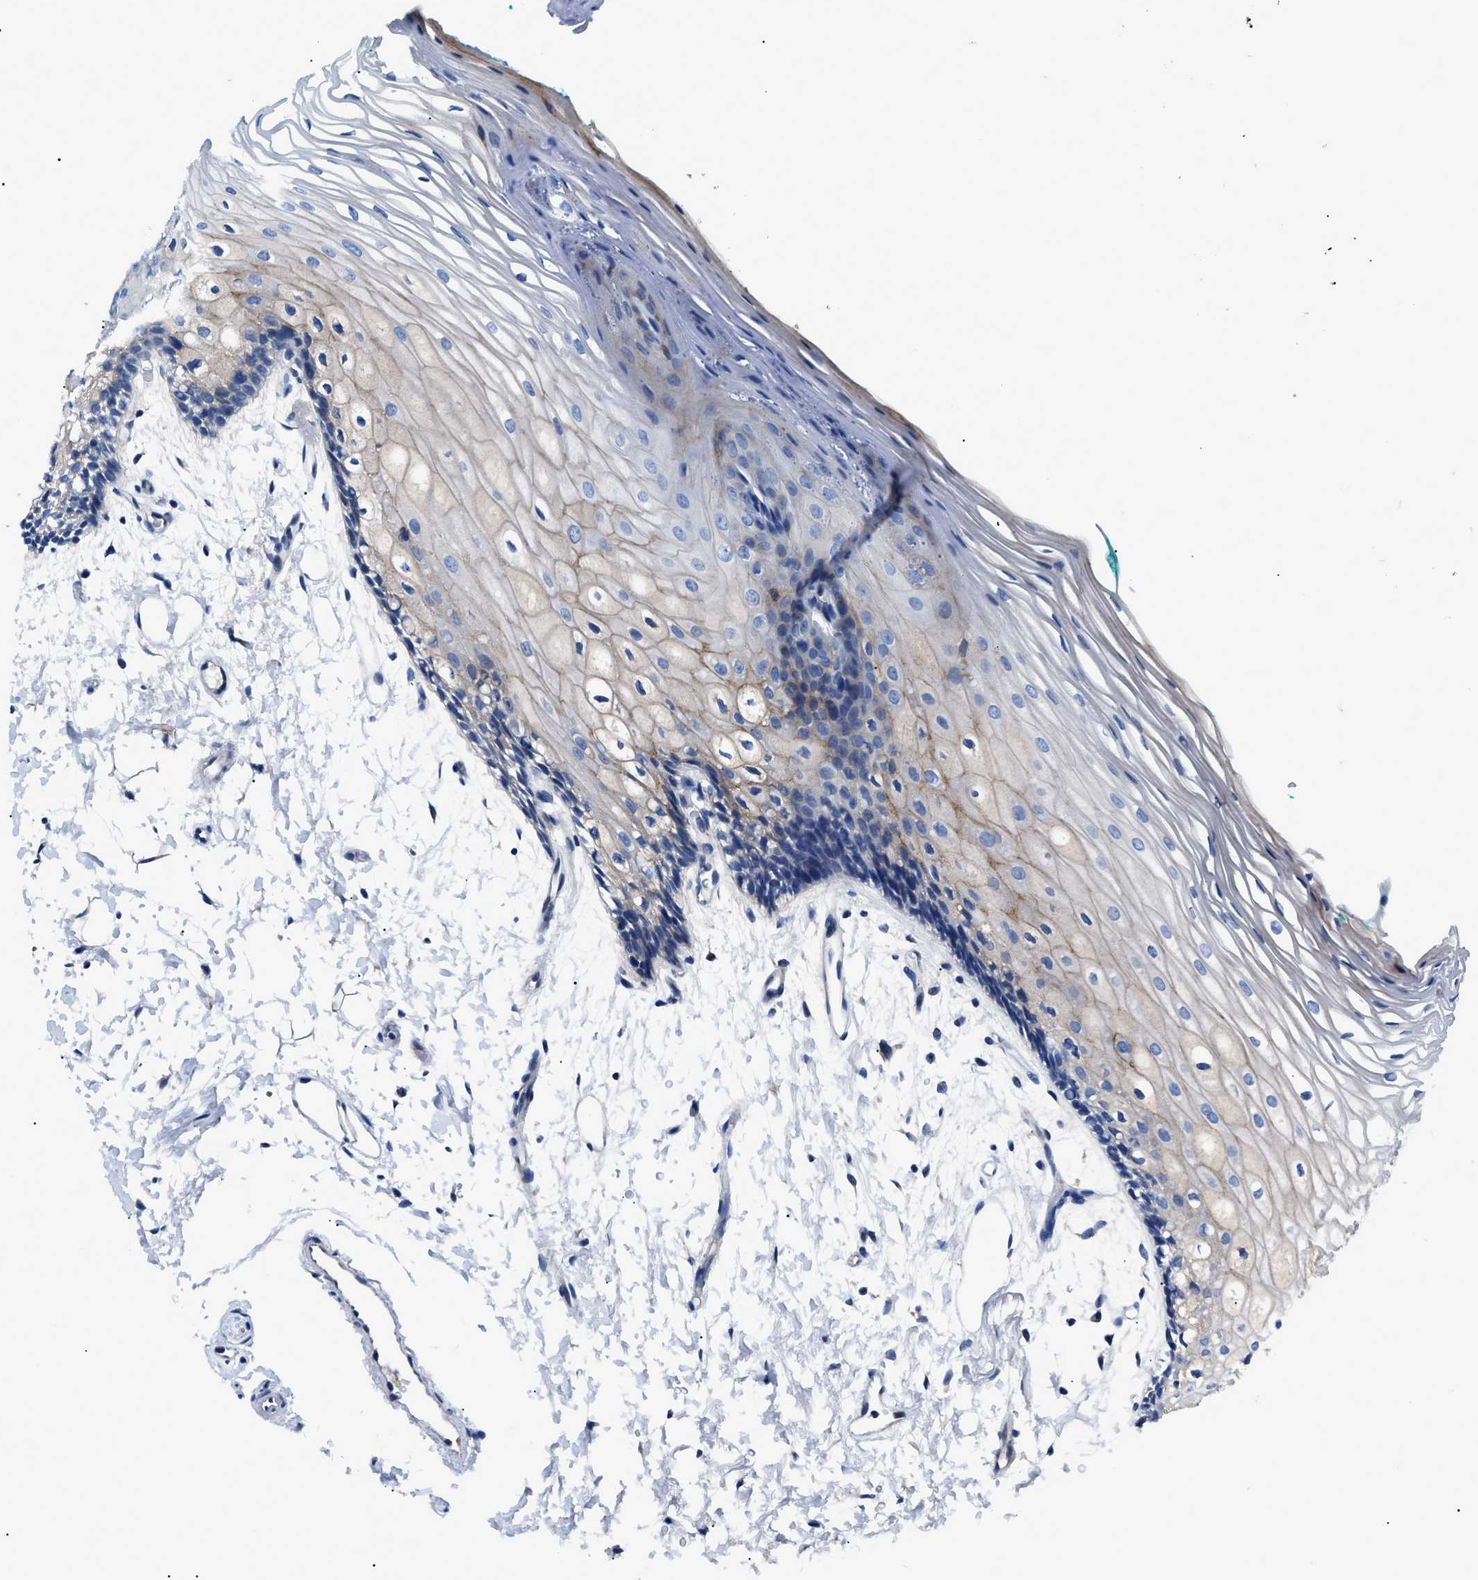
{"staining": {"intensity": "weak", "quantity": "<25%", "location": "cytoplasmic/membranous"}, "tissue": "oral mucosa", "cell_type": "Squamous epithelial cells", "image_type": "normal", "snomed": [{"axis": "morphology", "description": "Normal tissue, NOS"}, {"axis": "topography", "description": "Skeletal muscle"}, {"axis": "topography", "description": "Oral tissue"}, {"axis": "topography", "description": "Peripheral nerve tissue"}], "caption": "The histopathology image reveals no significant expression in squamous epithelial cells of oral mucosa.", "gene": "ZDHHC24", "patient": {"sex": "female", "age": 84}}